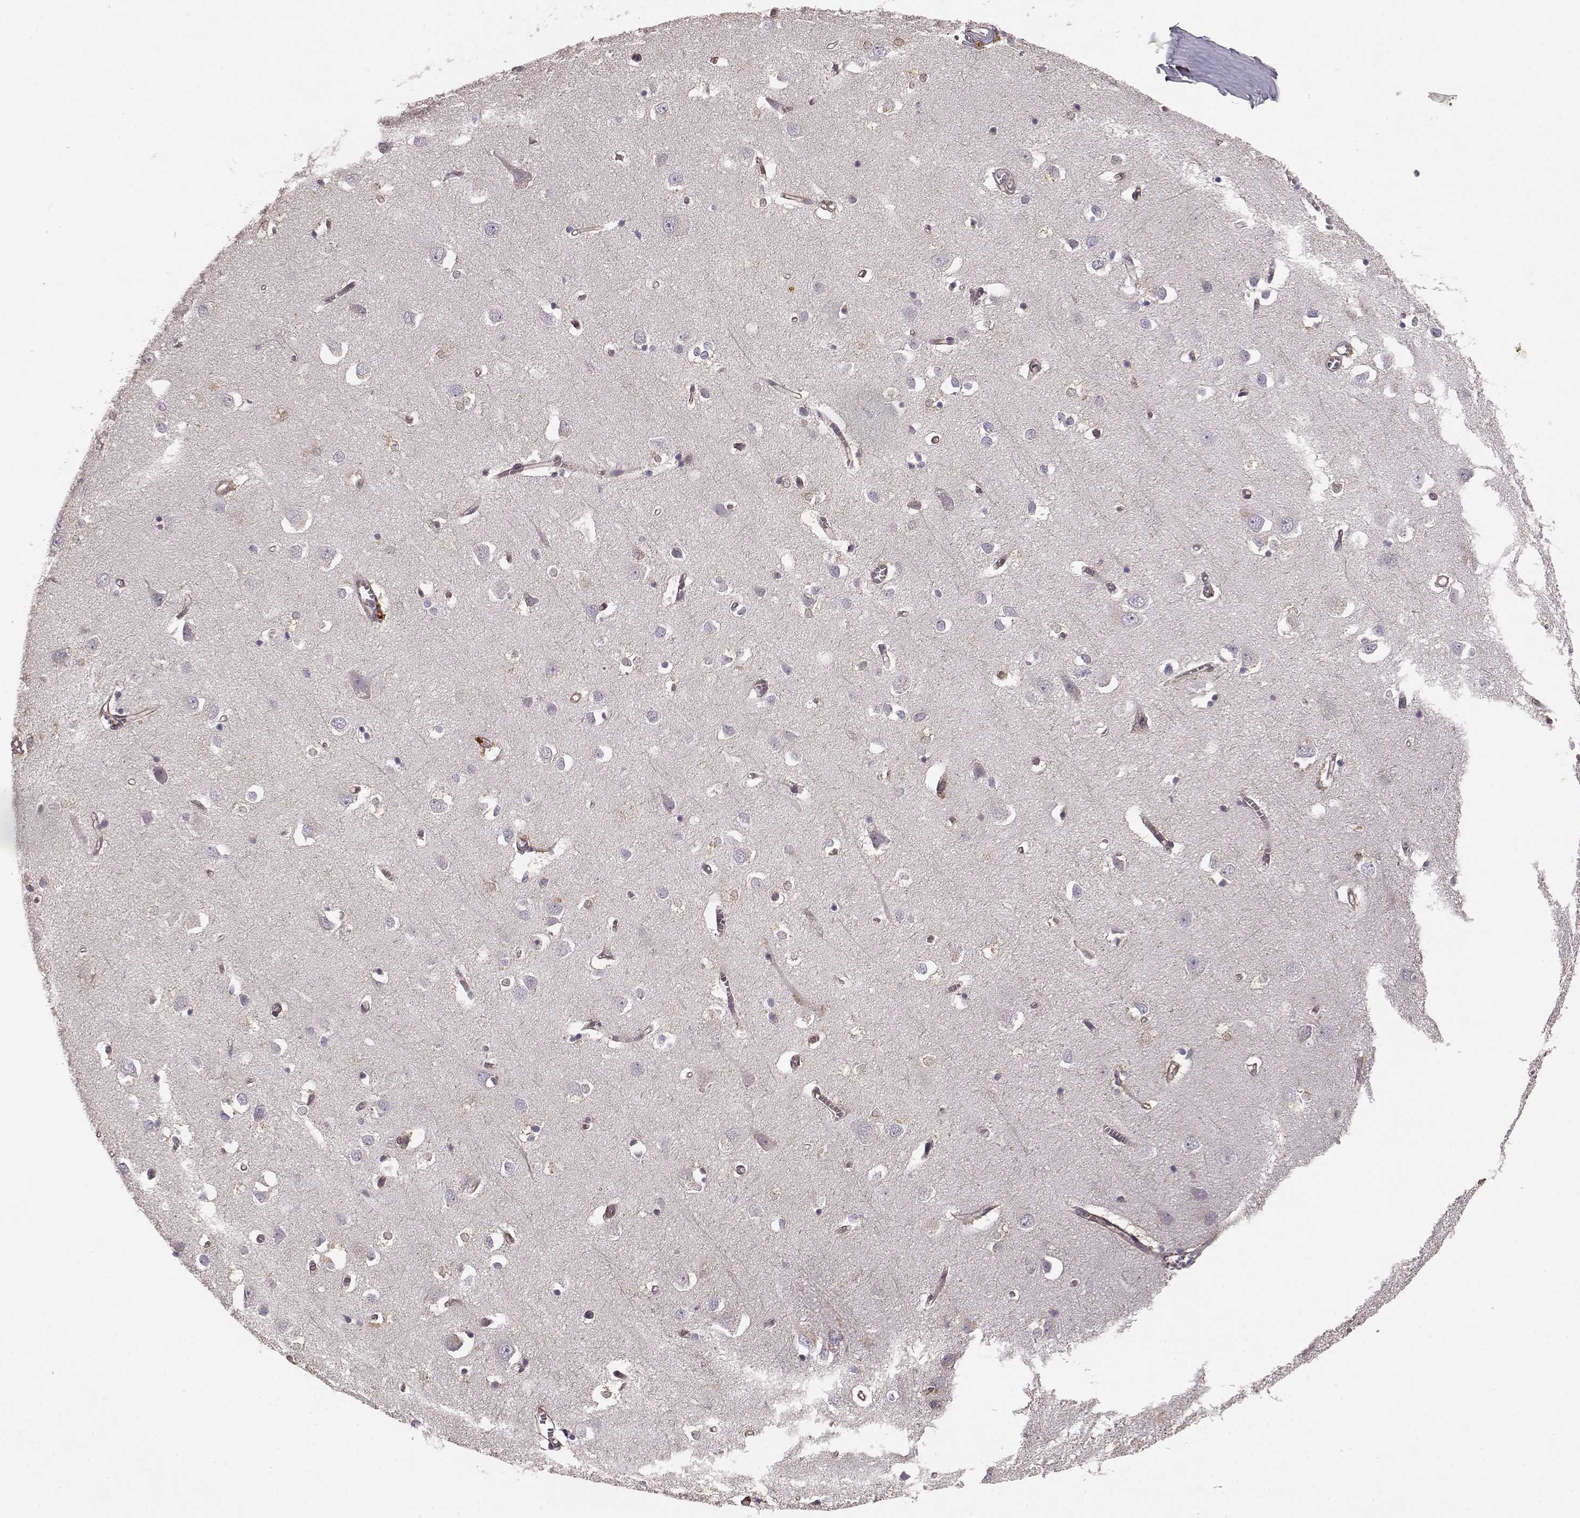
{"staining": {"intensity": "negative", "quantity": "none", "location": "none"}, "tissue": "cerebral cortex", "cell_type": "Endothelial cells", "image_type": "normal", "snomed": [{"axis": "morphology", "description": "Normal tissue, NOS"}, {"axis": "topography", "description": "Cerebral cortex"}], "caption": "There is no significant positivity in endothelial cells of cerebral cortex. (DAB immunohistochemistry, high magnification).", "gene": "GHR", "patient": {"sex": "male", "age": 70}}